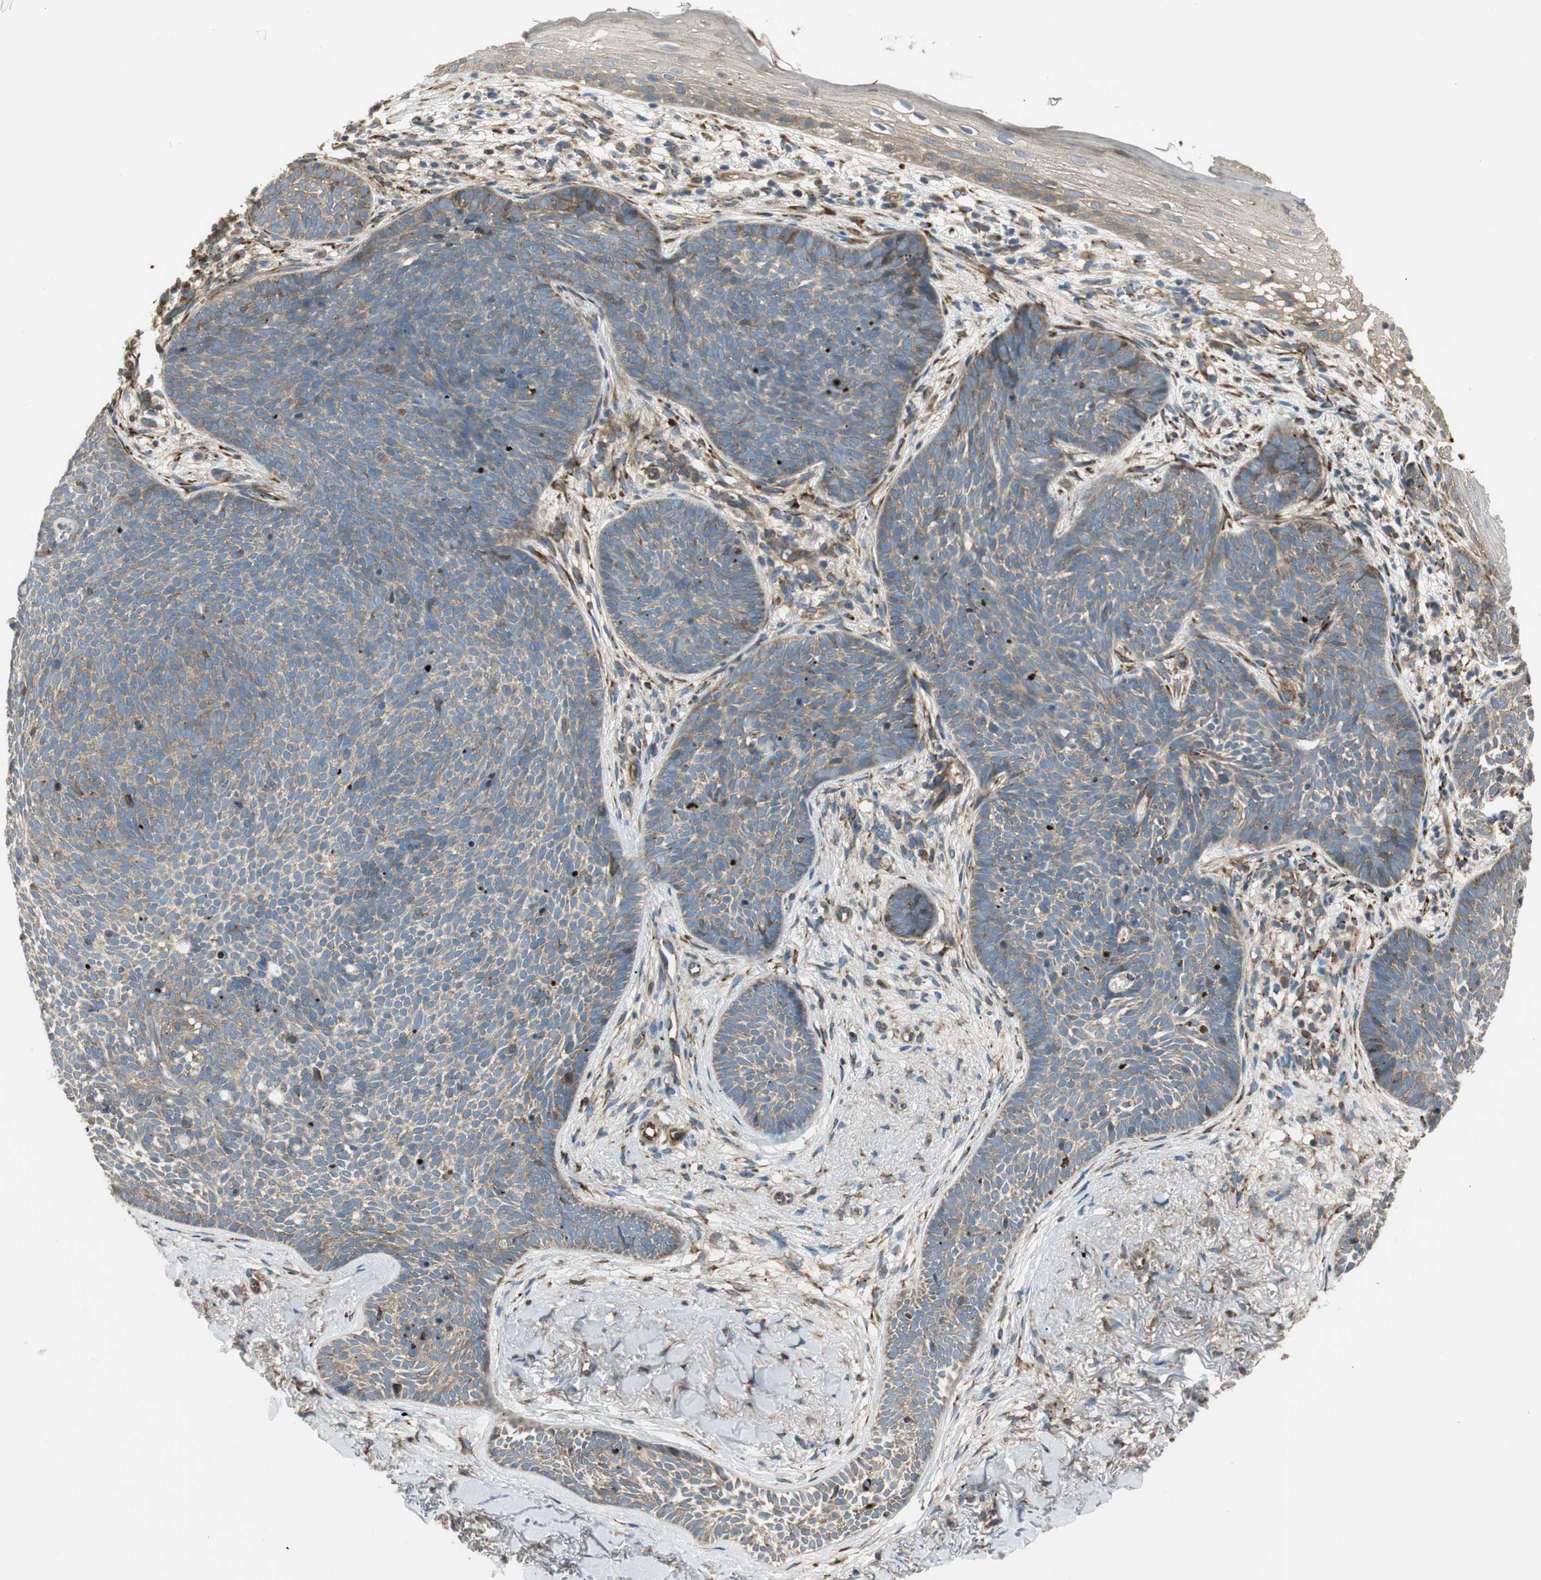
{"staining": {"intensity": "weak", "quantity": ">75%", "location": "cytoplasmic/membranous"}, "tissue": "skin cancer", "cell_type": "Tumor cells", "image_type": "cancer", "snomed": [{"axis": "morphology", "description": "Basal cell carcinoma"}, {"axis": "topography", "description": "Skin"}], "caption": "An IHC photomicrograph of tumor tissue is shown. Protein staining in brown highlights weak cytoplasmic/membranous positivity in basal cell carcinoma (skin) within tumor cells.", "gene": "PRKG1", "patient": {"sex": "female", "age": 70}}